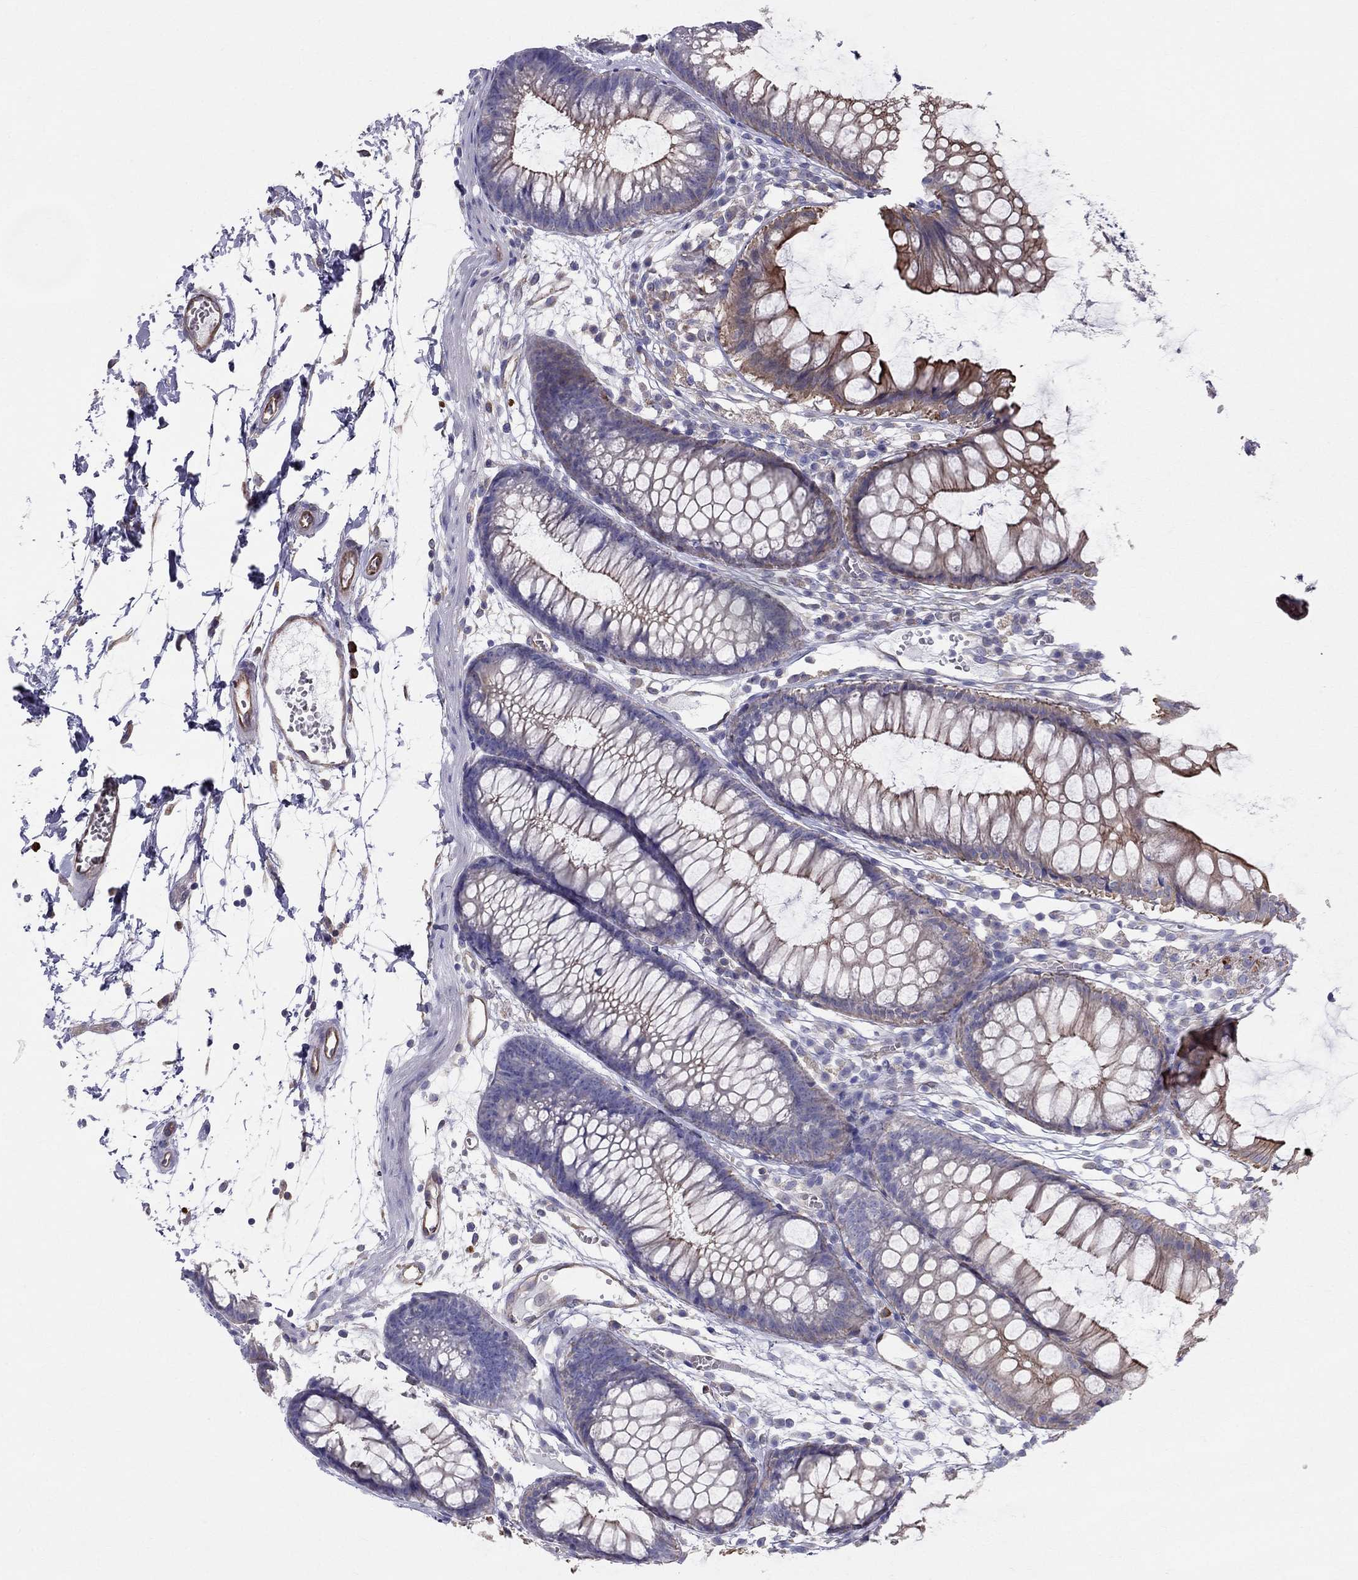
{"staining": {"intensity": "negative", "quantity": "none", "location": "none"}, "tissue": "colon", "cell_type": "Endothelial cells", "image_type": "normal", "snomed": [{"axis": "morphology", "description": "Normal tissue, NOS"}, {"axis": "morphology", "description": "Adenocarcinoma, NOS"}, {"axis": "topography", "description": "Colon"}], "caption": "Immunohistochemistry (IHC) histopathology image of normal human colon stained for a protein (brown), which exhibits no staining in endothelial cells.", "gene": "ENOX1", "patient": {"sex": "male", "age": 65}}